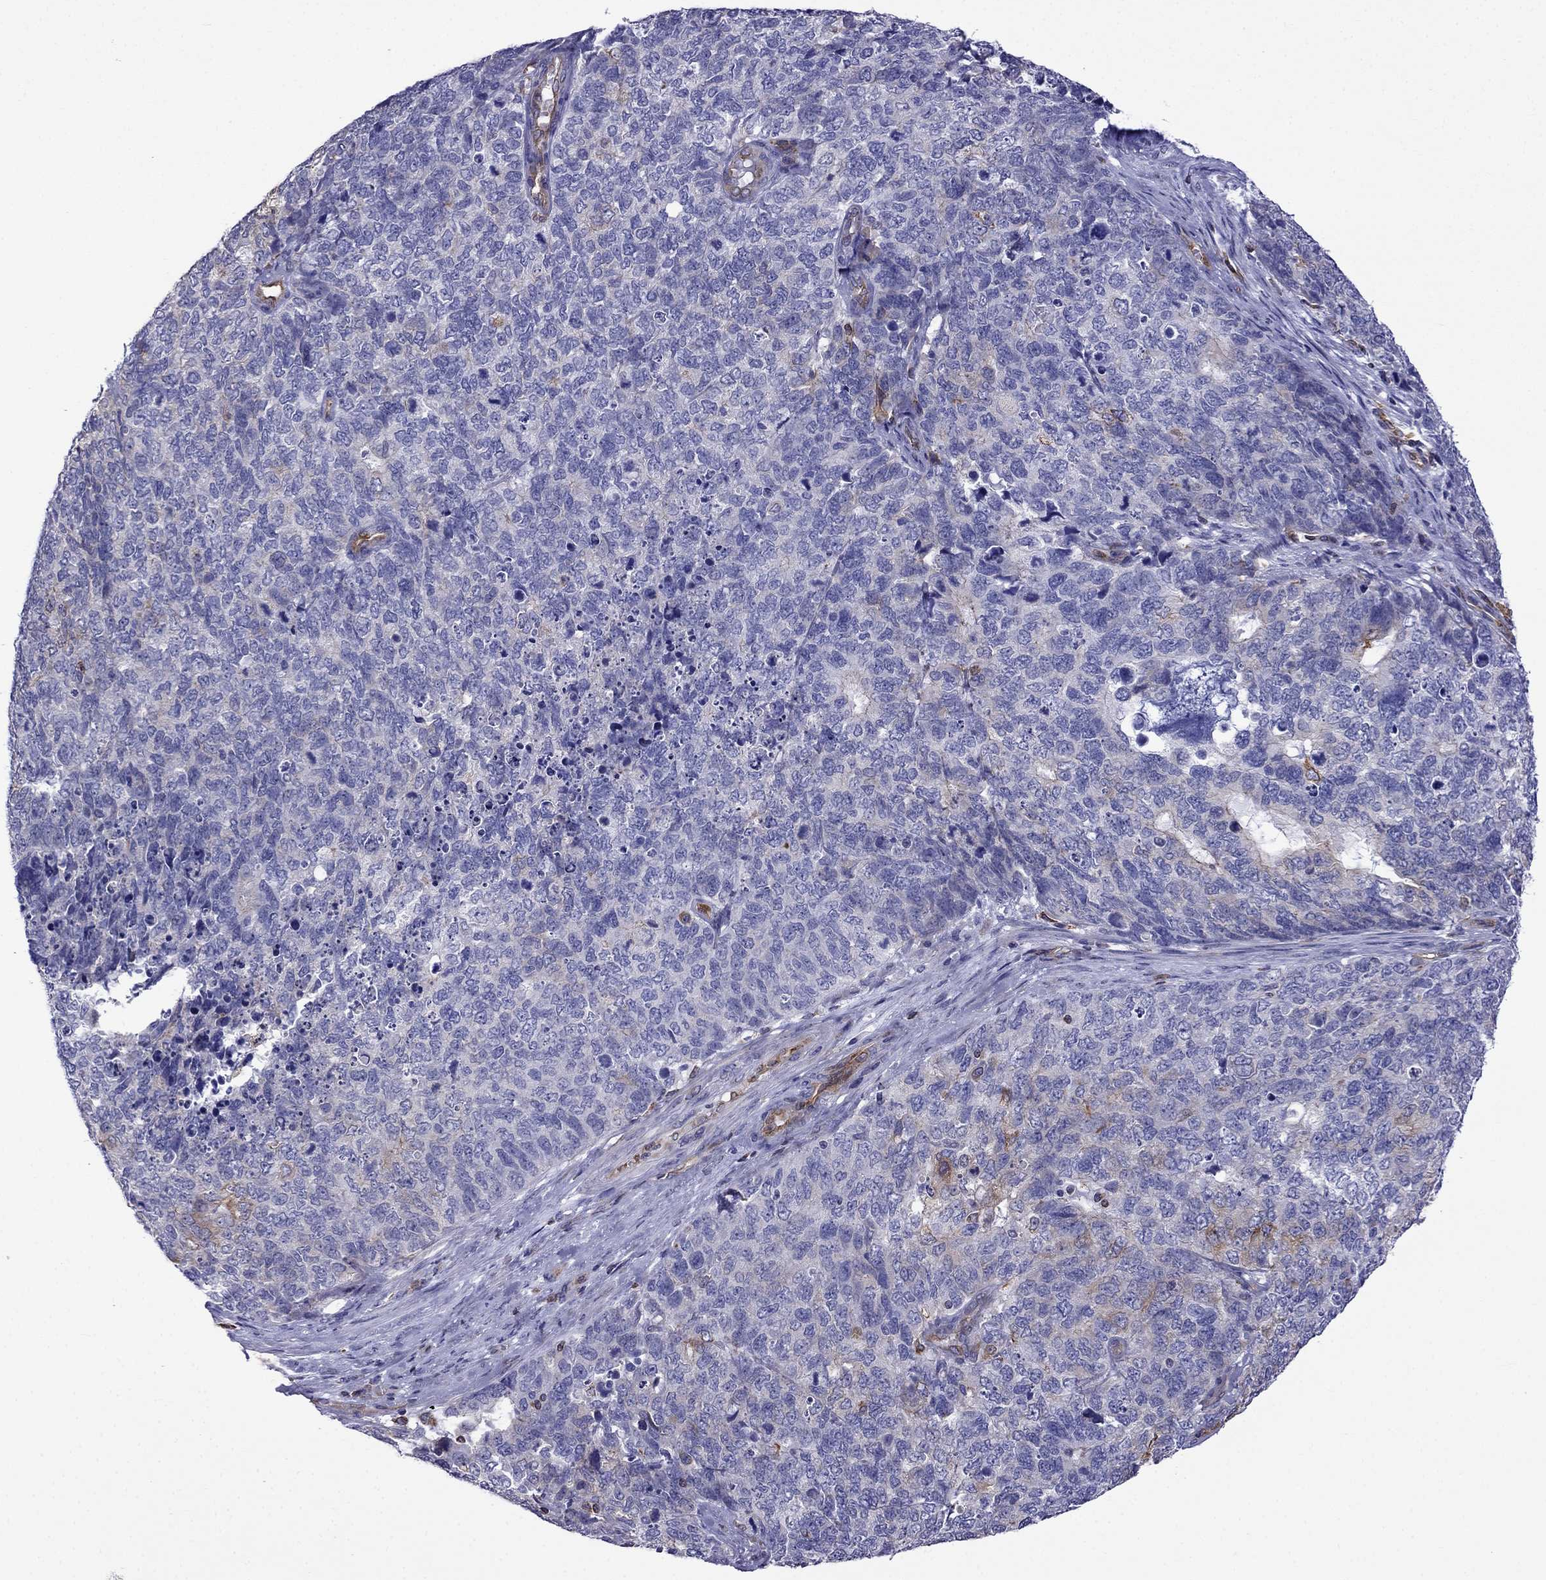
{"staining": {"intensity": "weak", "quantity": "<25%", "location": "cytoplasmic/membranous"}, "tissue": "cervical cancer", "cell_type": "Tumor cells", "image_type": "cancer", "snomed": [{"axis": "morphology", "description": "Squamous cell carcinoma, NOS"}, {"axis": "topography", "description": "Cervix"}], "caption": "High power microscopy micrograph of an IHC photomicrograph of squamous cell carcinoma (cervical), revealing no significant expression in tumor cells.", "gene": "GNAL", "patient": {"sex": "female", "age": 63}}